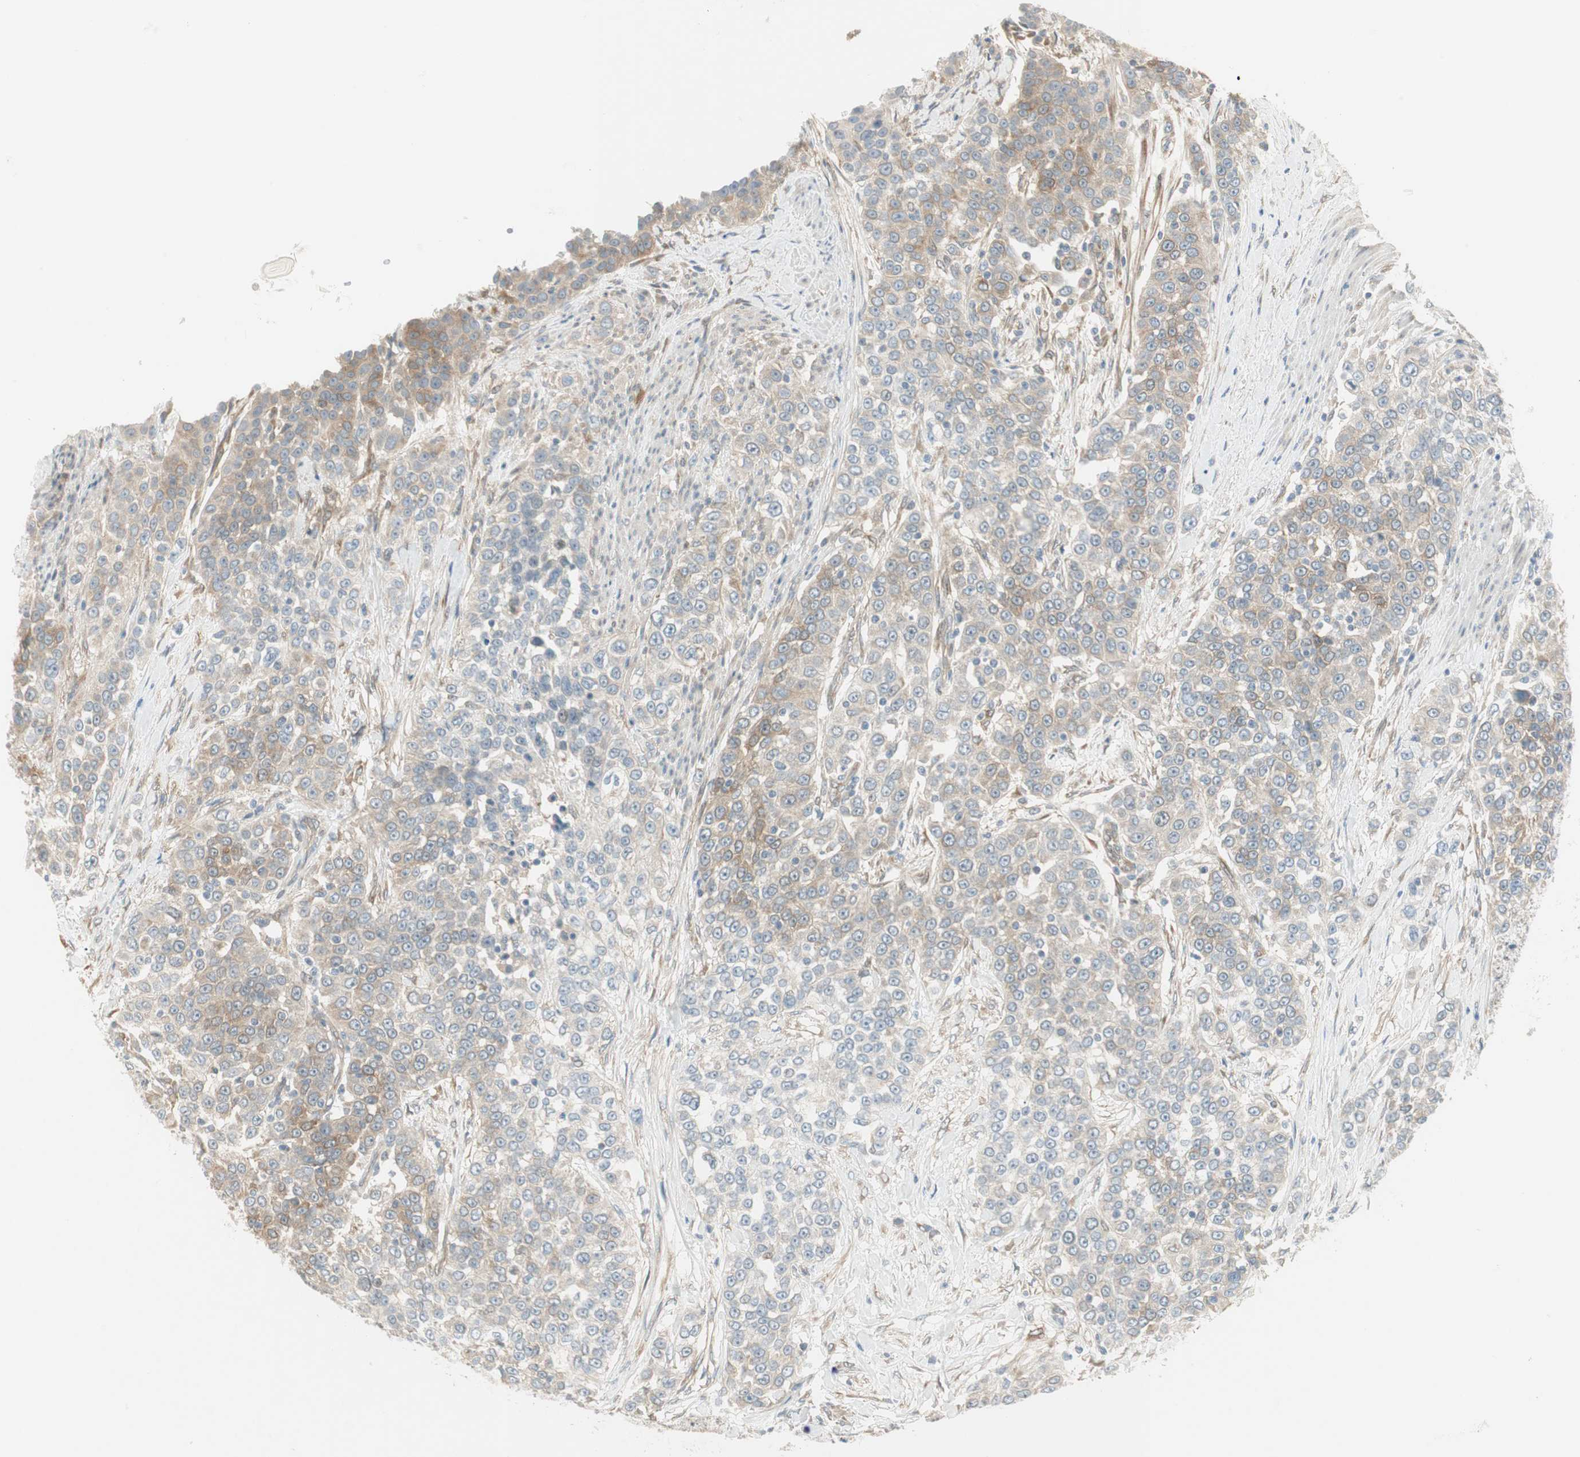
{"staining": {"intensity": "weak", "quantity": "25%-75%", "location": "cytoplasmic/membranous"}, "tissue": "urothelial cancer", "cell_type": "Tumor cells", "image_type": "cancer", "snomed": [{"axis": "morphology", "description": "Urothelial carcinoma, High grade"}, {"axis": "topography", "description": "Urinary bladder"}], "caption": "The immunohistochemical stain highlights weak cytoplasmic/membranous staining in tumor cells of high-grade urothelial carcinoma tissue.", "gene": "STON1-GTF2A1L", "patient": {"sex": "female", "age": 80}}